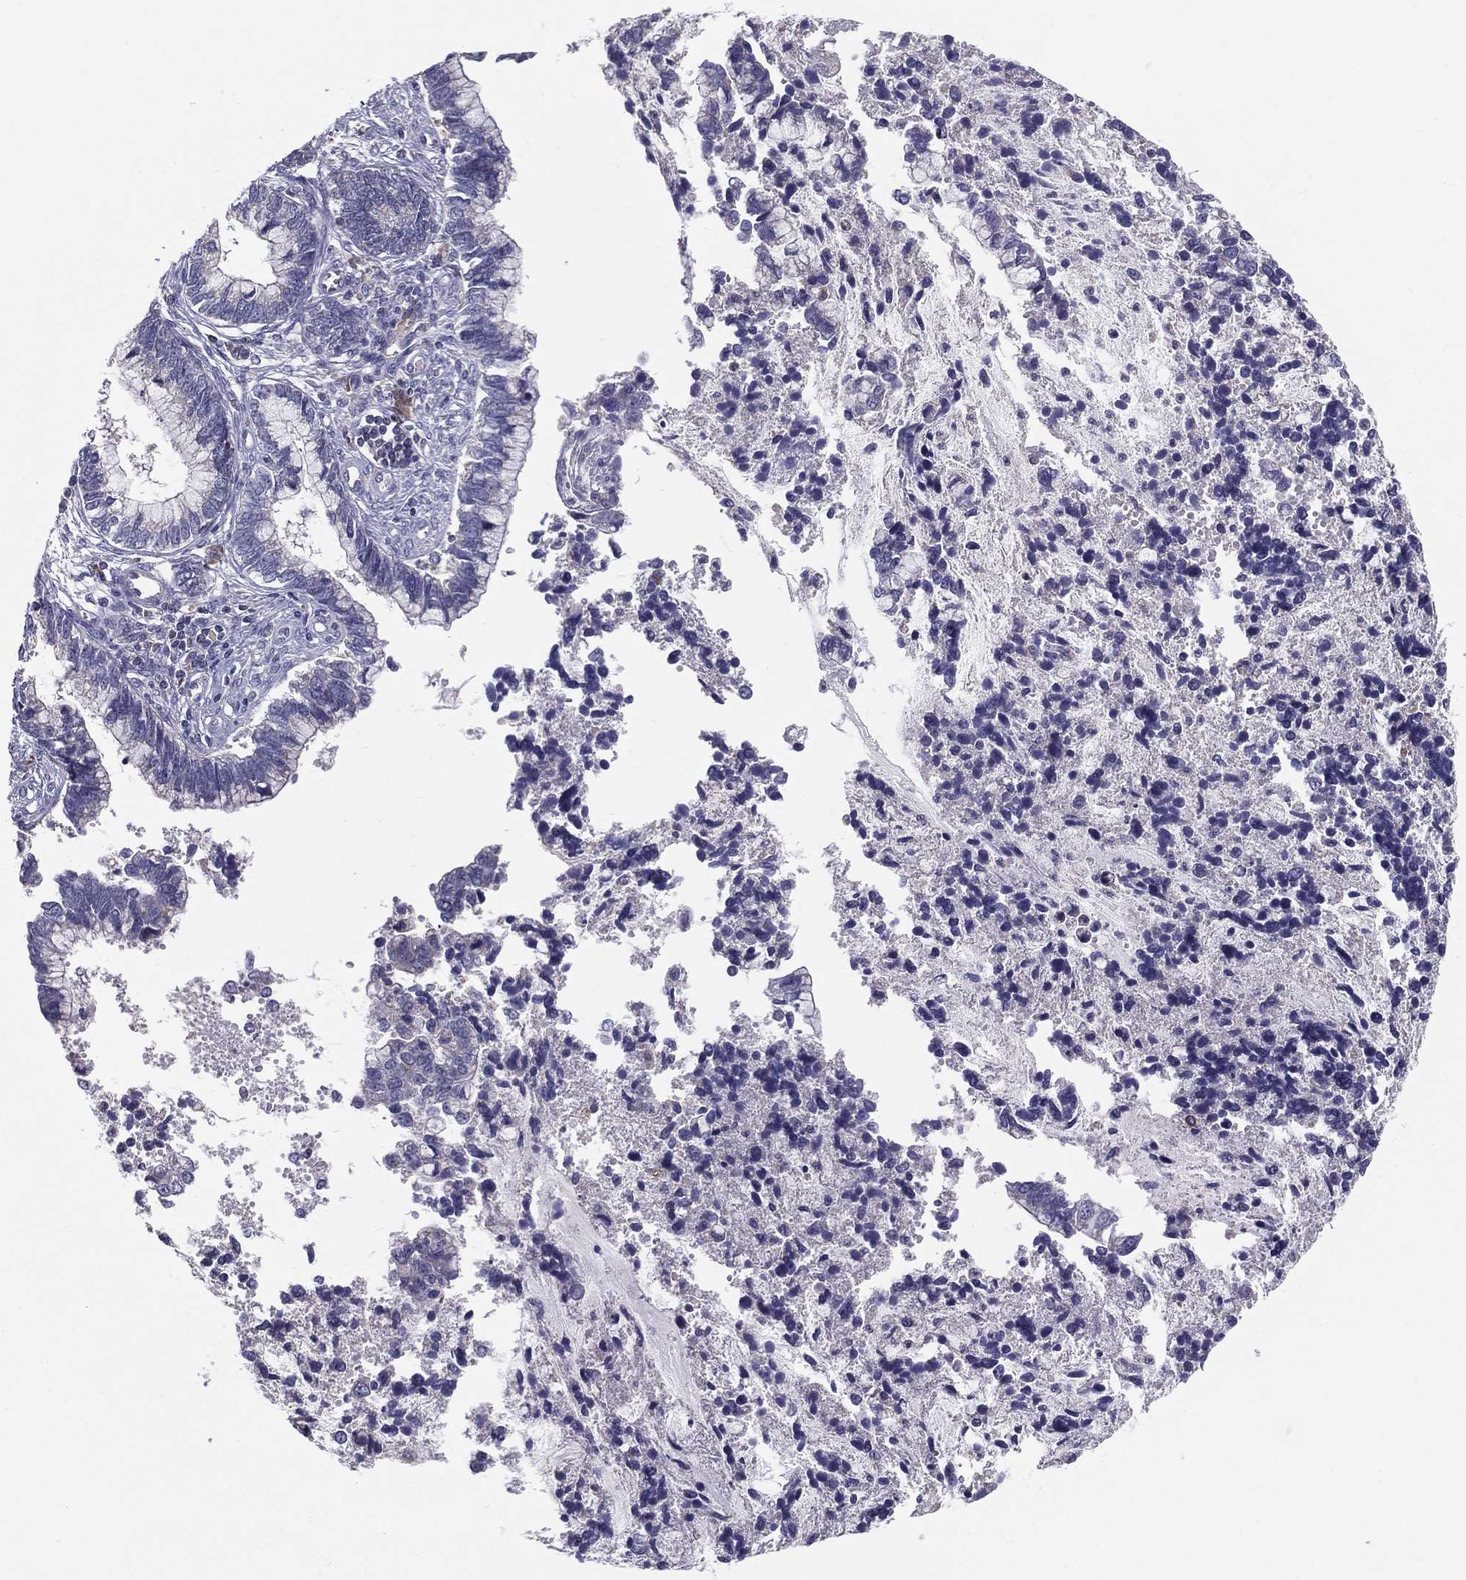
{"staining": {"intensity": "negative", "quantity": "none", "location": "none"}, "tissue": "cervical cancer", "cell_type": "Tumor cells", "image_type": "cancer", "snomed": [{"axis": "morphology", "description": "Adenocarcinoma, NOS"}, {"axis": "topography", "description": "Cervix"}], "caption": "There is no significant expression in tumor cells of cervical cancer (adenocarcinoma).", "gene": "PCSK1", "patient": {"sex": "female", "age": 44}}